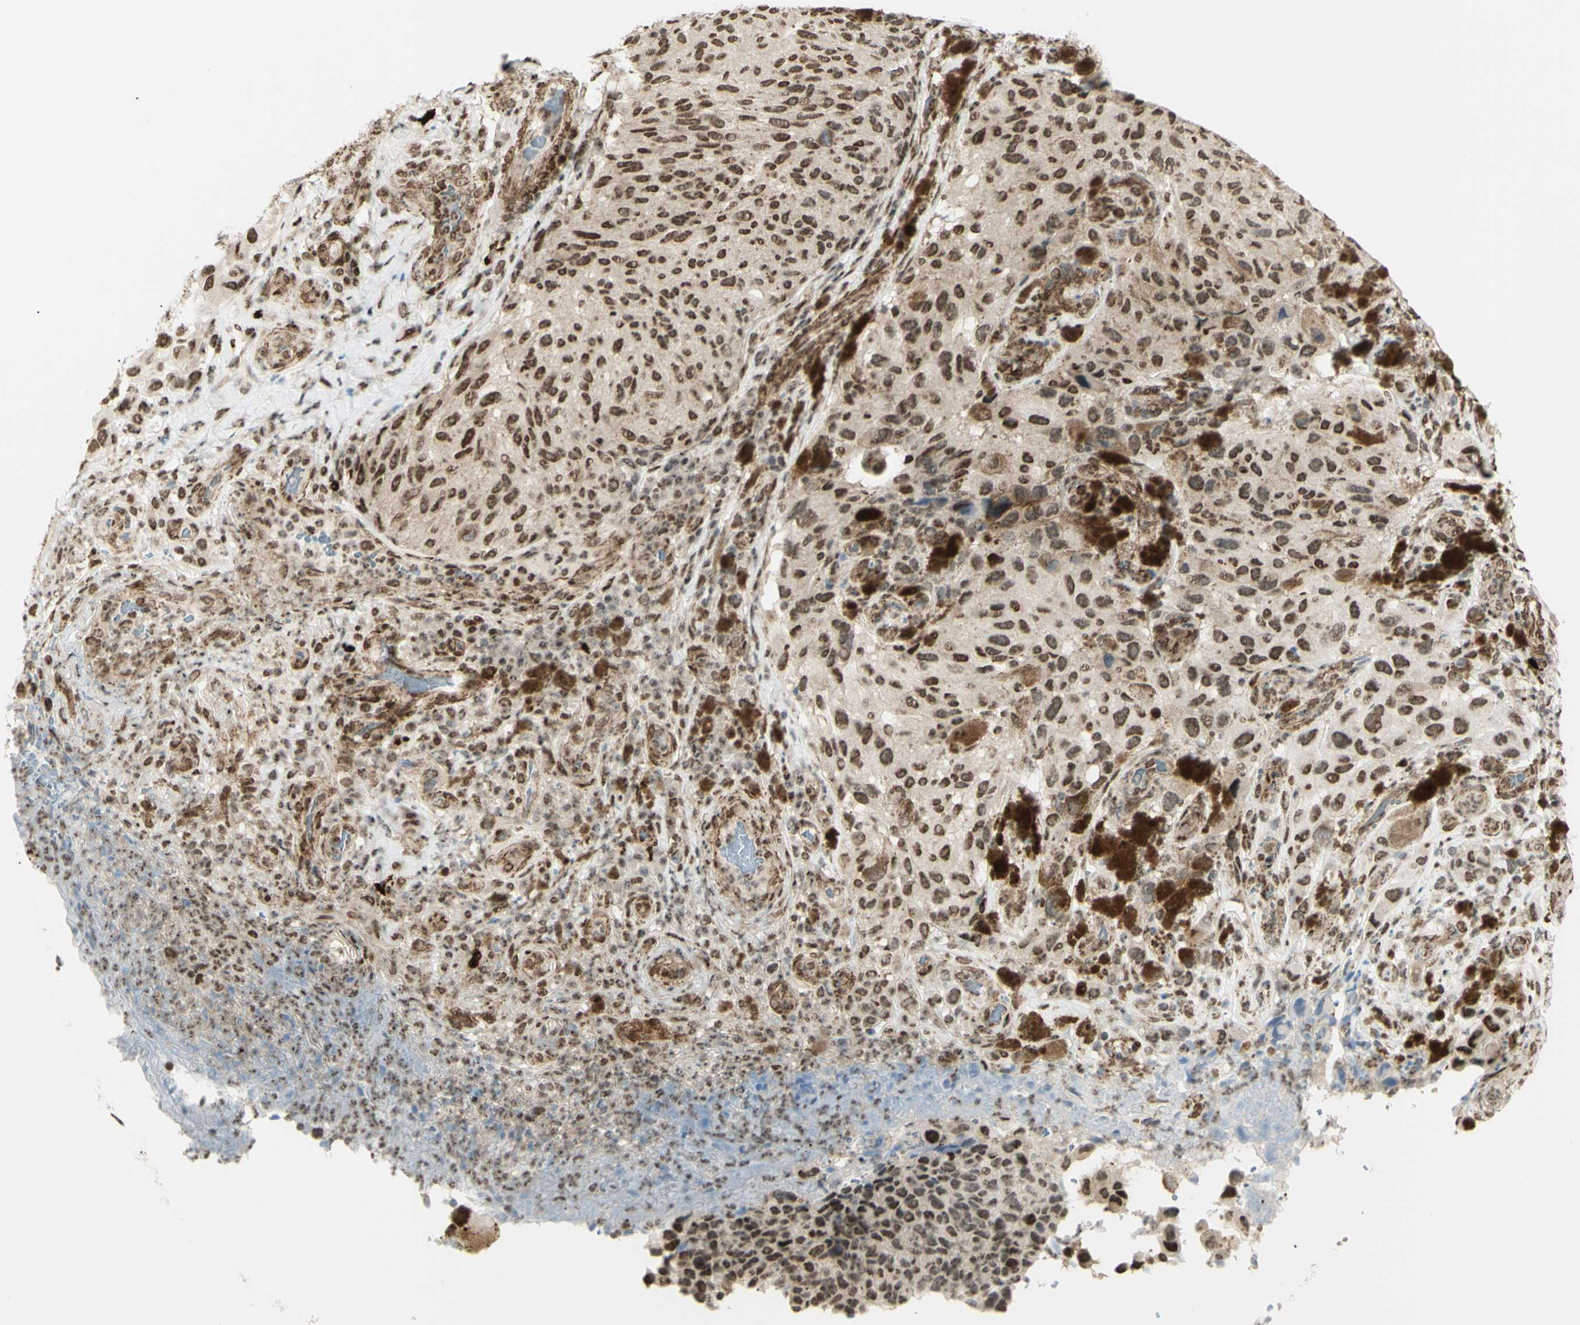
{"staining": {"intensity": "moderate", "quantity": ">75%", "location": "nuclear"}, "tissue": "melanoma", "cell_type": "Tumor cells", "image_type": "cancer", "snomed": [{"axis": "morphology", "description": "Malignant melanoma, NOS"}, {"axis": "topography", "description": "Skin"}], "caption": "Human melanoma stained for a protein (brown) displays moderate nuclear positive expression in approximately >75% of tumor cells.", "gene": "ZMYM6", "patient": {"sex": "female", "age": 73}}